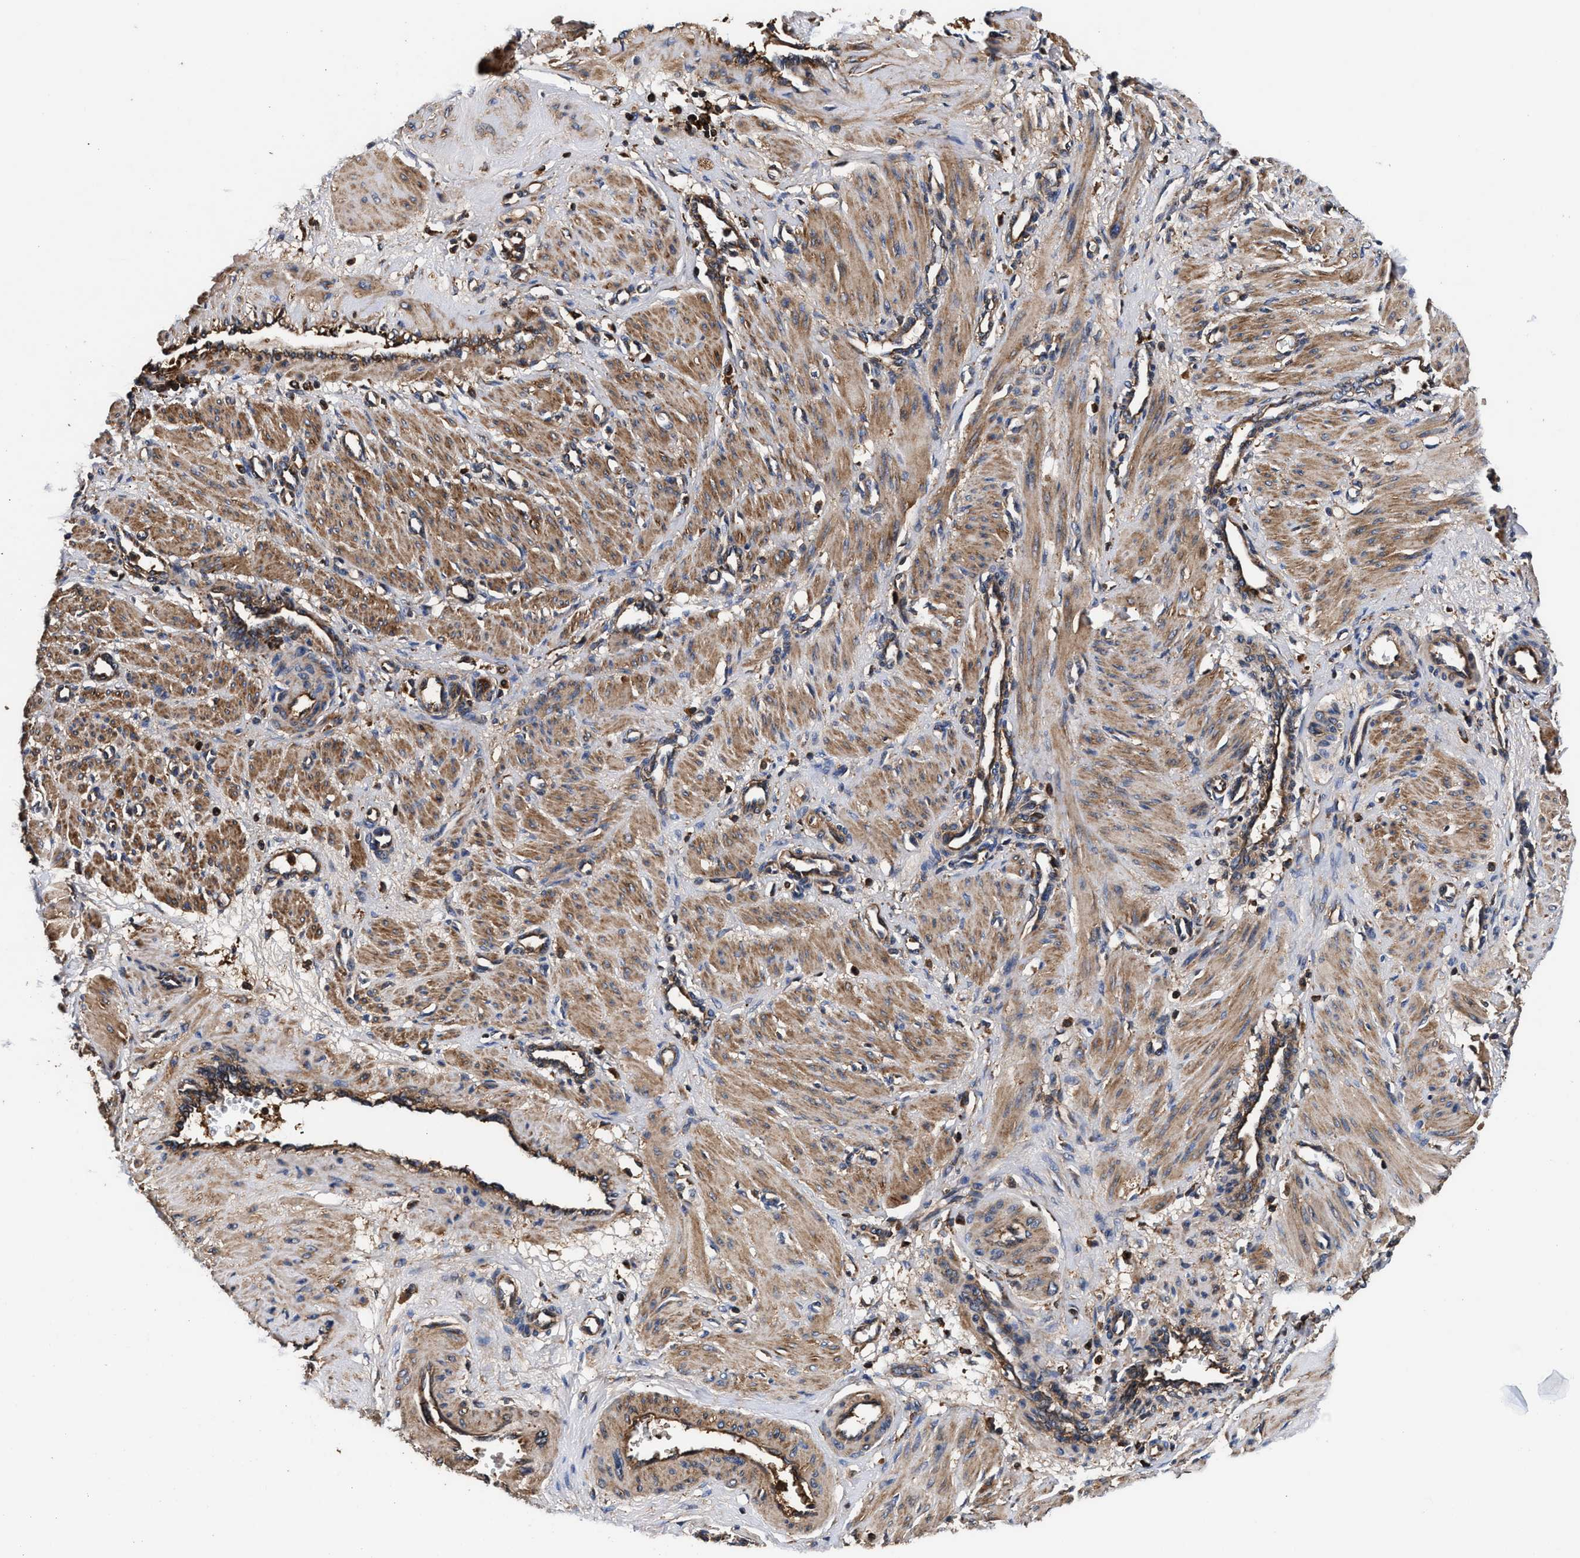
{"staining": {"intensity": "moderate", "quantity": ">75%", "location": "cytoplasmic/membranous"}, "tissue": "smooth muscle", "cell_type": "Smooth muscle cells", "image_type": "normal", "snomed": [{"axis": "morphology", "description": "Normal tissue, NOS"}, {"axis": "topography", "description": "Endometrium"}], "caption": "Smooth muscle stained with DAB (3,3'-diaminobenzidine) IHC reveals medium levels of moderate cytoplasmic/membranous expression in about >75% of smooth muscle cells.", "gene": "ENSG00000286112", "patient": {"sex": "female", "age": 33}}